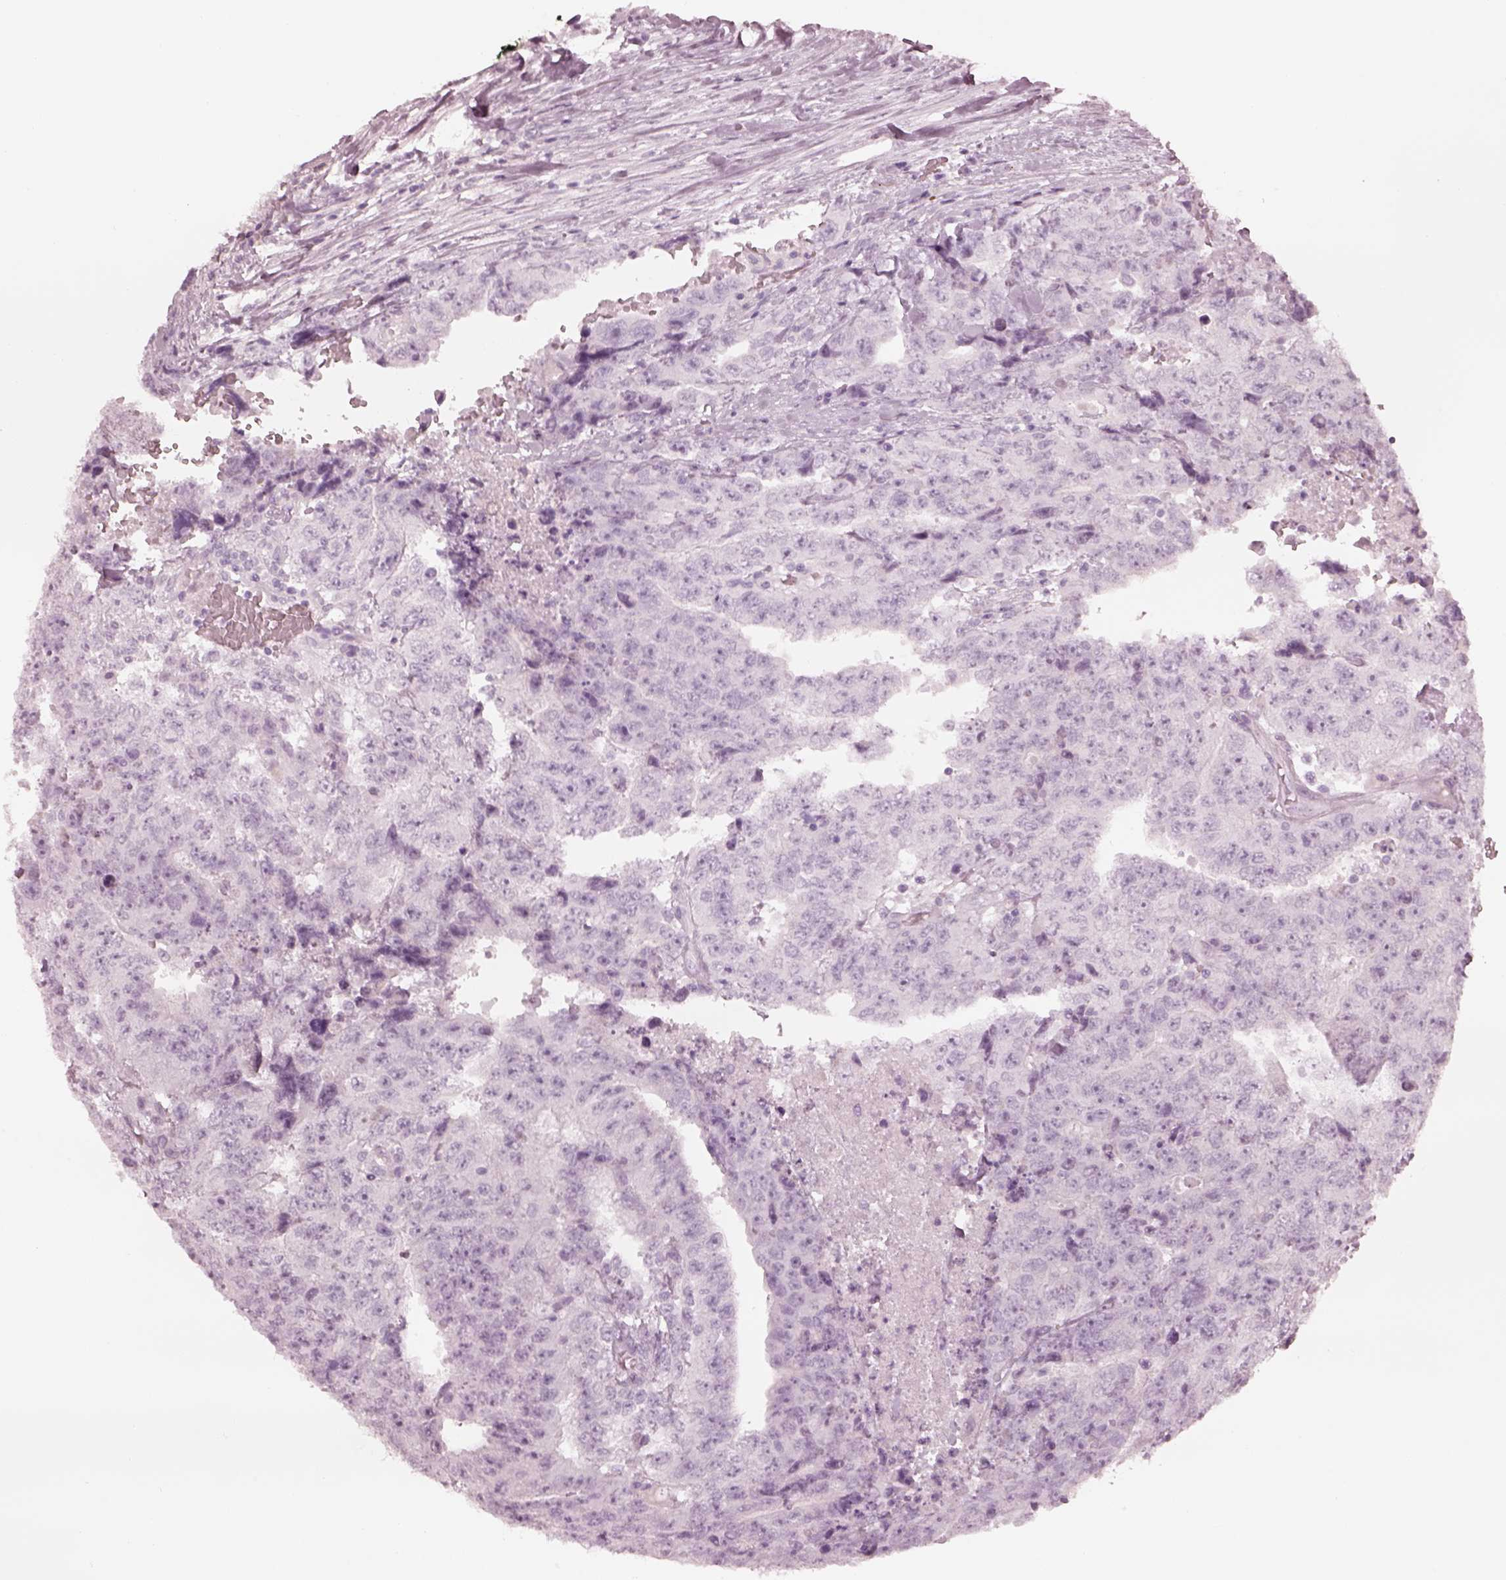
{"staining": {"intensity": "negative", "quantity": "none", "location": "none"}, "tissue": "testis cancer", "cell_type": "Tumor cells", "image_type": "cancer", "snomed": [{"axis": "morphology", "description": "Carcinoma, Embryonal, NOS"}, {"axis": "topography", "description": "Testis"}], "caption": "The immunohistochemistry photomicrograph has no significant staining in tumor cells of testis embryonal carcinoma tissue.", "gene": "RSPH9", "patient": {"sex": "male", "age": 24}}